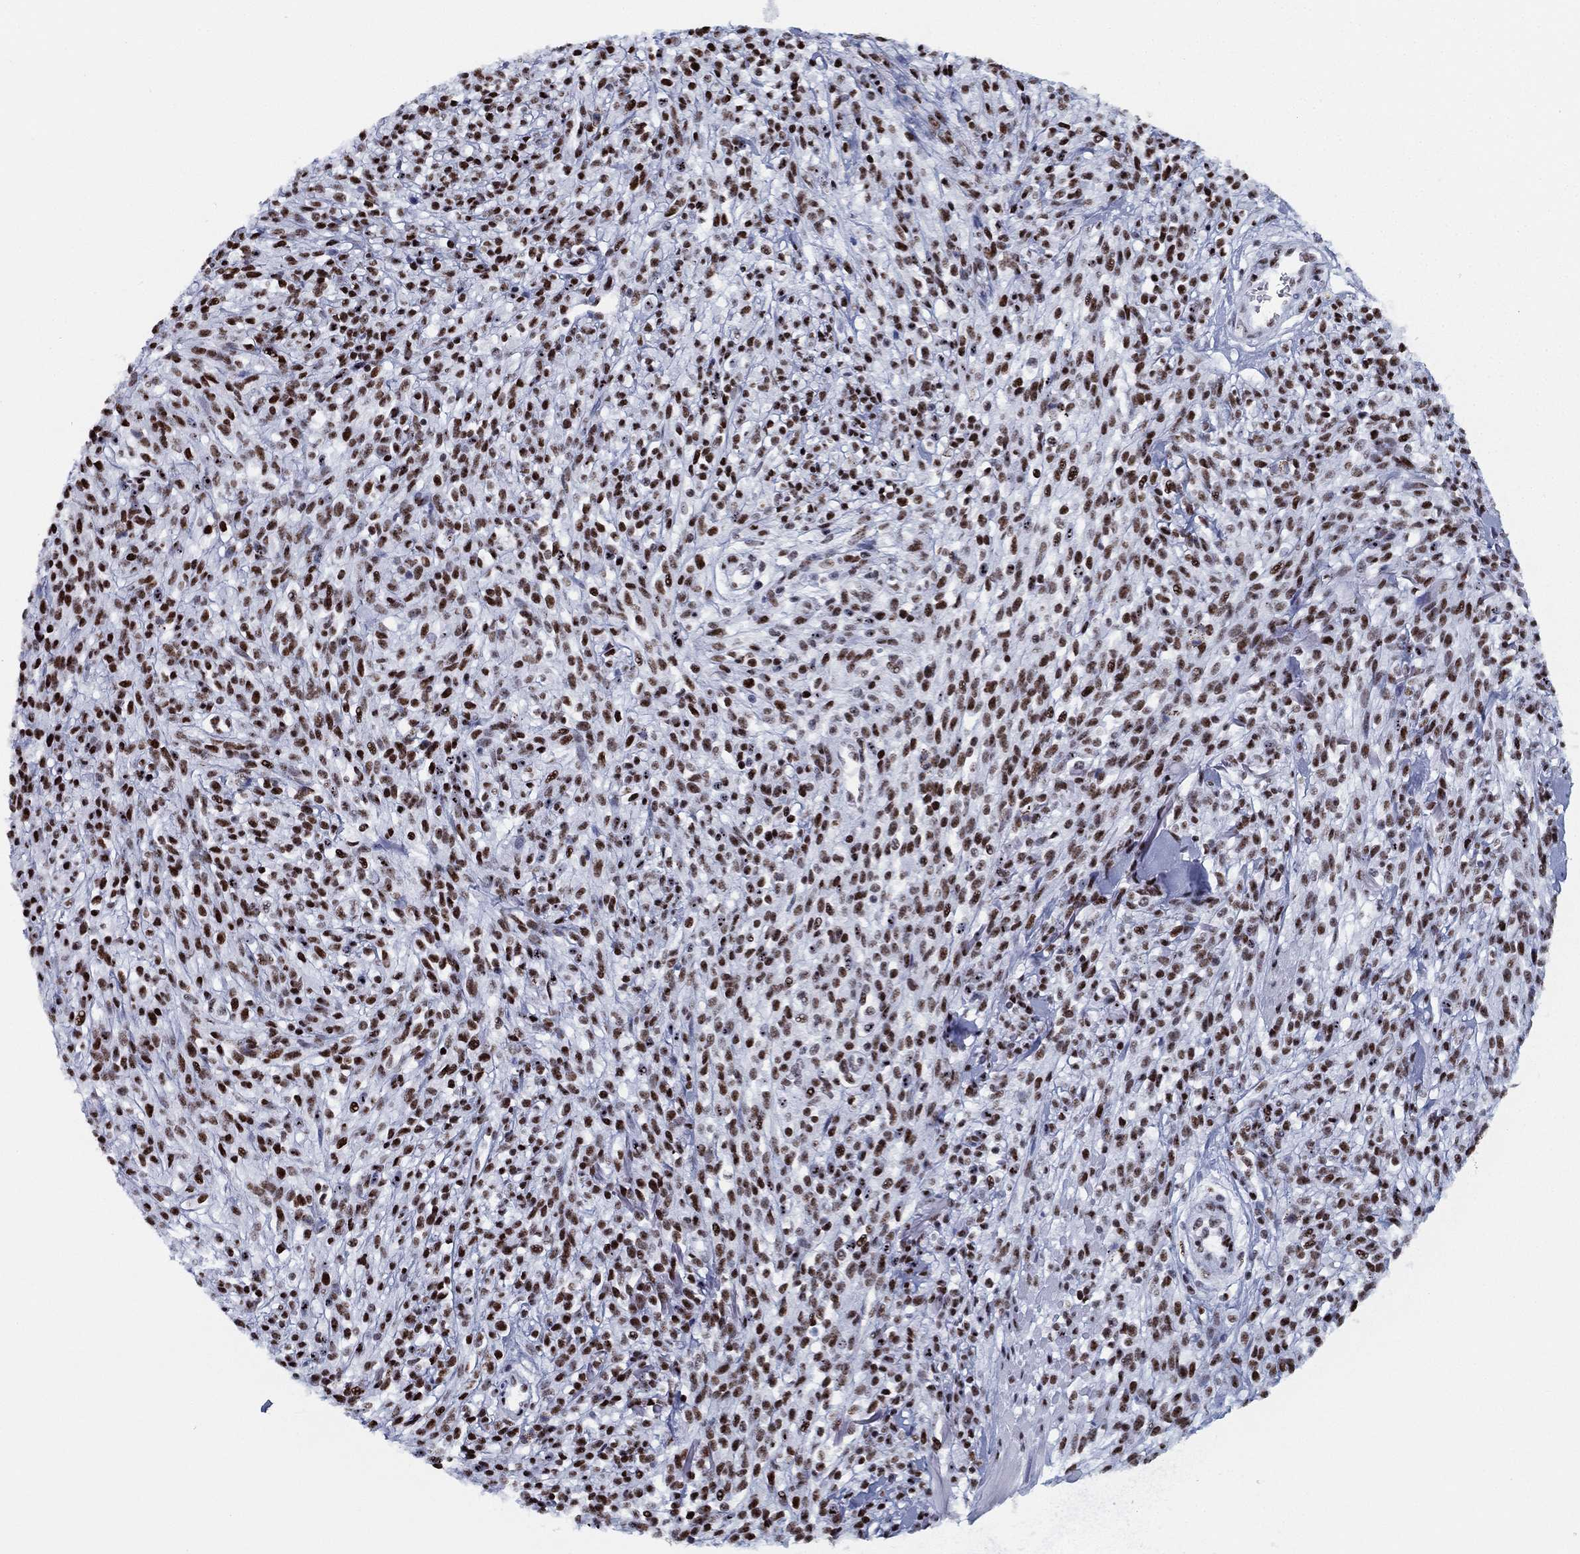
{"staining": {"intensity": "strong", "quantity": ">75%", "location": "nuclear"}, "tissue": "melanoma", "cell_type": "Tumor cells", "image_type": "cancer", "snomed": [{"axis": "morphology", "description": "Malignant melanoma, NOS"}, {"axis": "topography", "description": "Skin"}, {"axis": "topography", "description": "Skin of trunk"}], "caption": "Brown immunohistochemical staining in human malignant melanoma demonstrates strong nuclear positivity in about >75% of tumor cells.", "gene": "CYB561D2", "patient": {"sex": "male", "age": 74}}